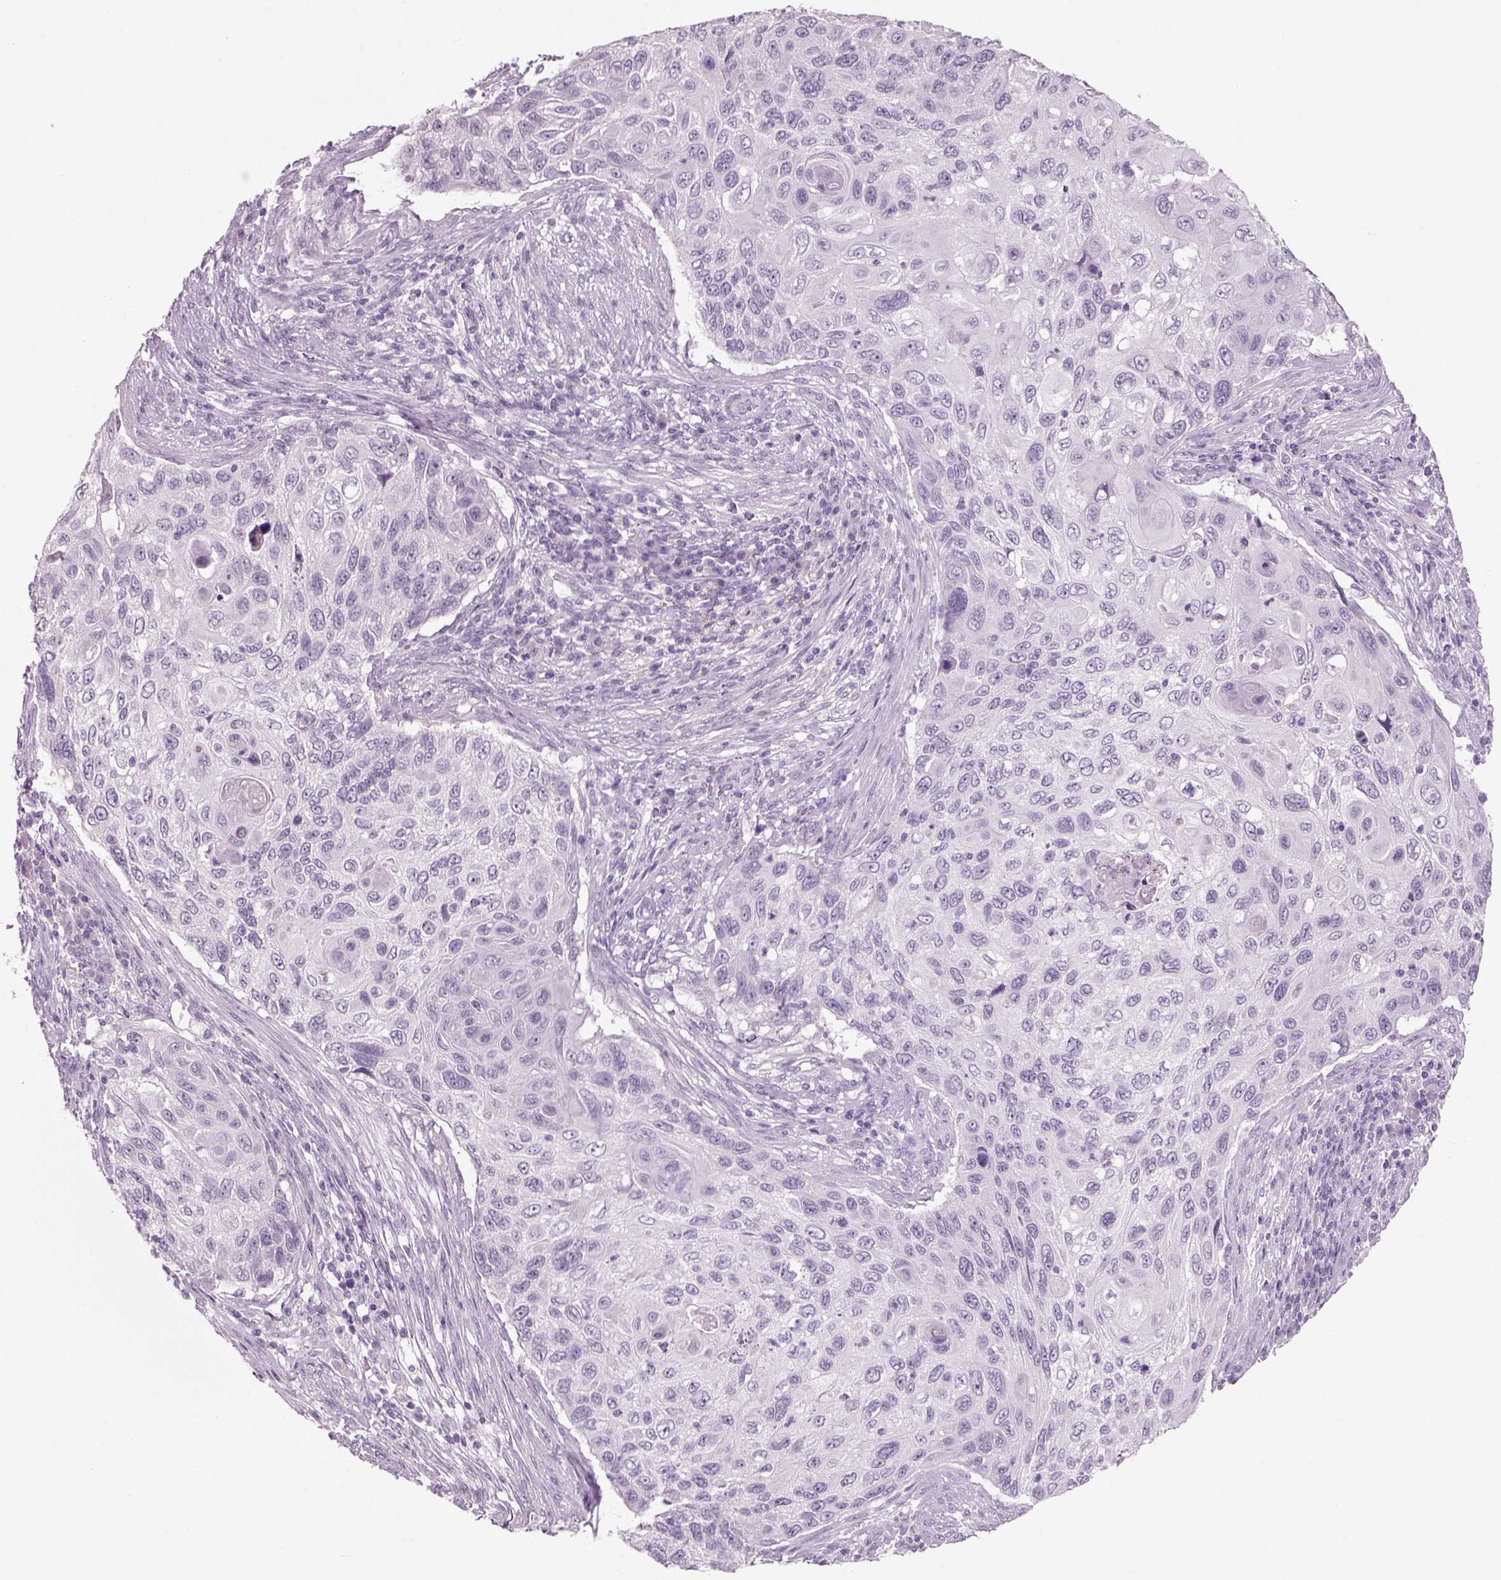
{"staining": {"intensity": "negative", "quantity": "none", "location": "none"}, "tissue": "cervical cancer", "cell_type": "Tumor cells", "image_type": "cancer", "snomed": [{"axis": "morphology", "description": "Squamous cell carcinoma, NOS"}, {"axis": "topography", "description": "Cervix"}], "caption": "High power microscopy micrograph of an IHC histopathology image of cervical cancer, revealing no significant expression in tumor cells.", "gene": "SLC6A2", "patient": {"sex": "female", "age": 70}}